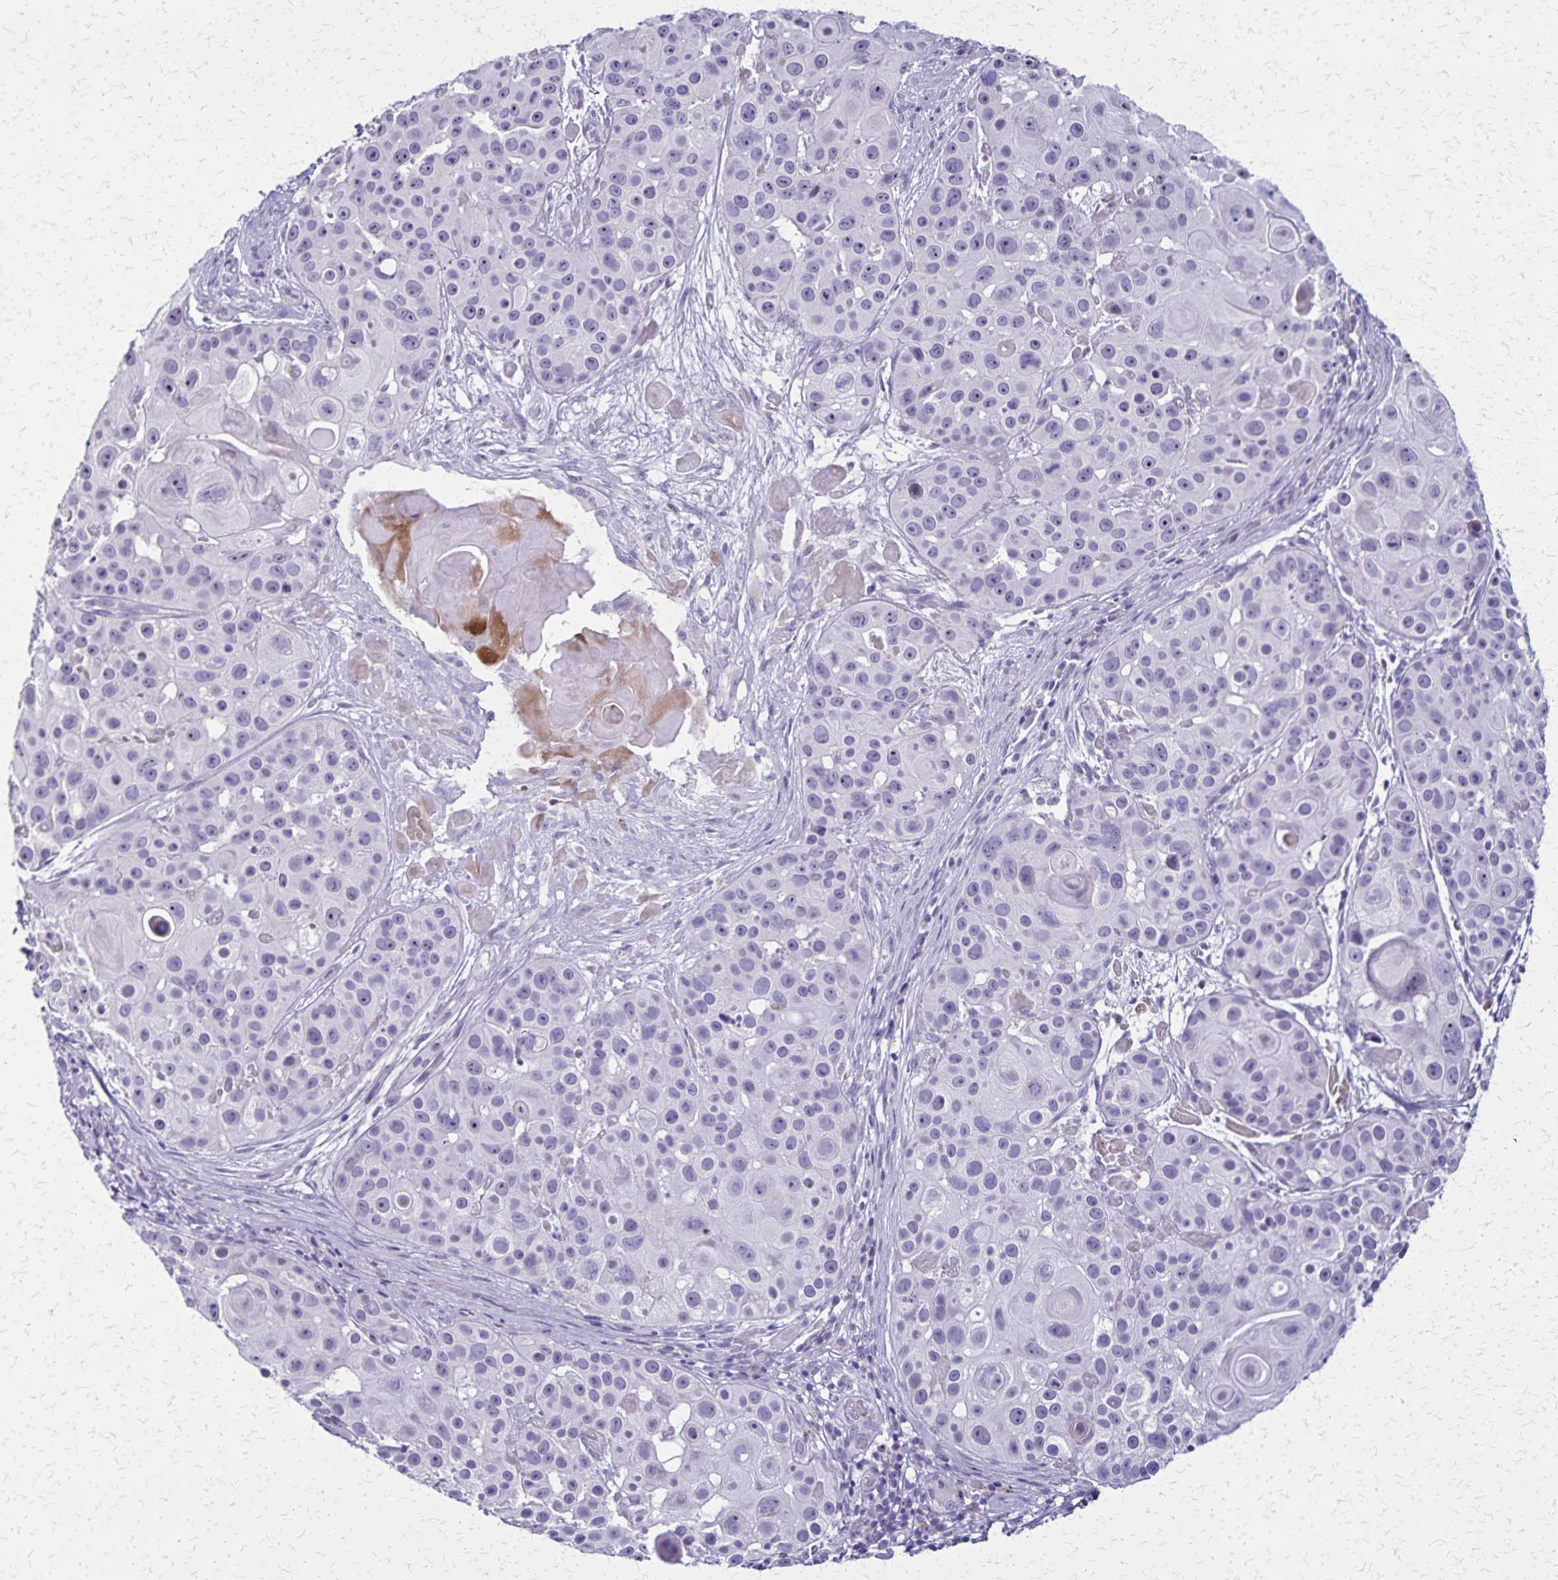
{"staining": {"intensity": "negative", "quantity": "none", "location": "none"}, "tissue": "skin cancer", "cell_type": "Tumor cells", "image_type": "cancer", "snomed": [{"axis": "morphology", "description": "Squamous cell carcinoma, NOS"}, {"axis": "topography", "description": "Skin"}], "caption": "Immunohistochemical staining of skin squamous cell carcinoma reveals no significant staining in tumor cells.", "gene": "OR51B5", "patient": {"sex": "male", "age": 92}}